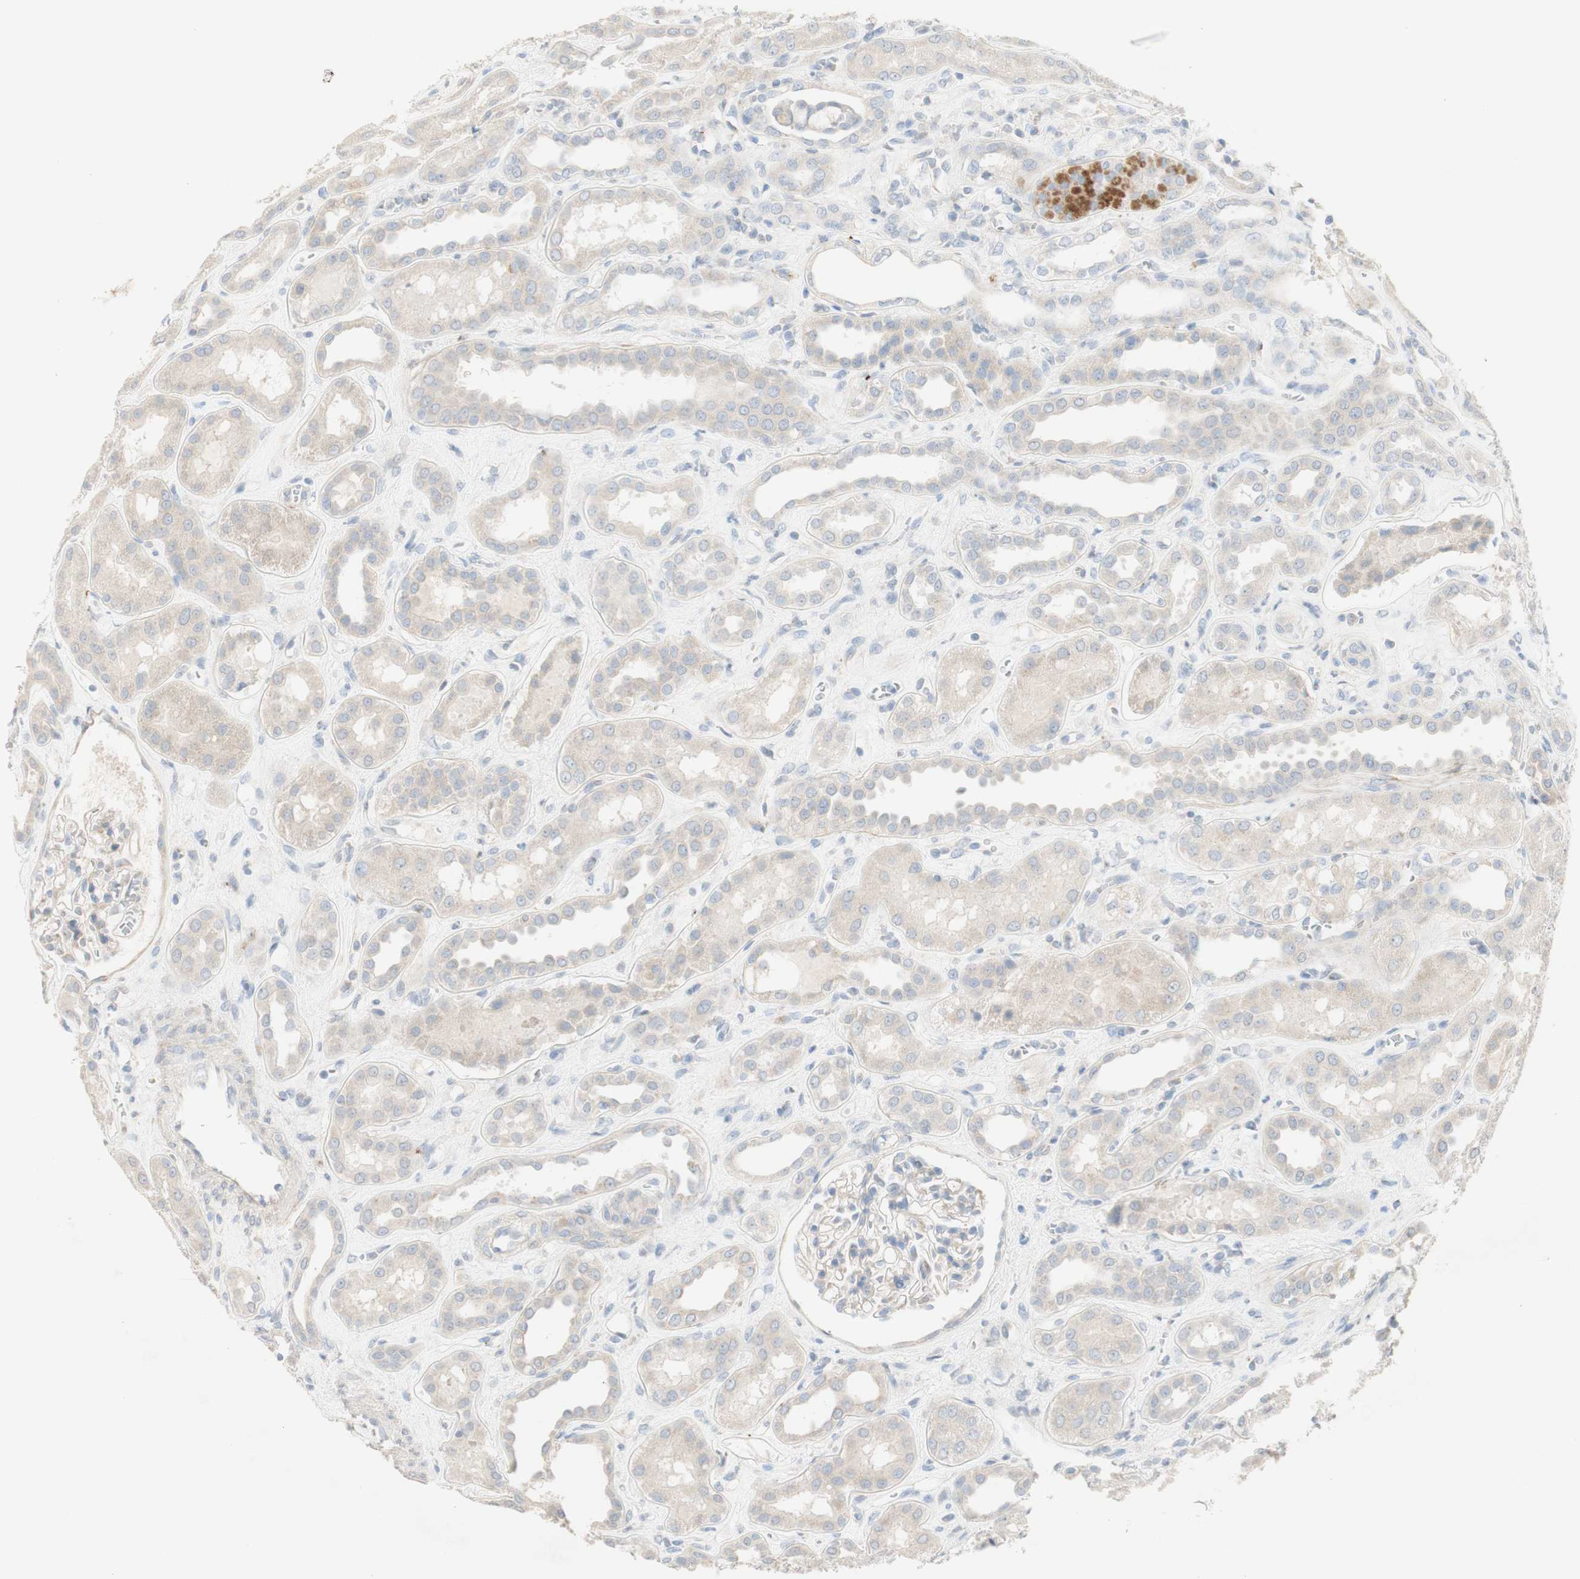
{"staining": {"intensity": "weak", "quantity": "25%-75%", "location": "cytoplasmic/membranous"}, "tissue": "kidney", "cell_type": "Cells in glomeruli", "image_type": "normal", "snomed": [{"axis": "morphology", "description": "Normal tissue, NOS"}, {"axis": "topography", "description": "Kidney"}], "caption": "The micrograph displays a brown stain indicating the presence of a protein in the cytoplasmic/membranous of cells in glomeruli in kidney.", "gene": "MANEA", "patient": {"sex": "male", "age": 59}}